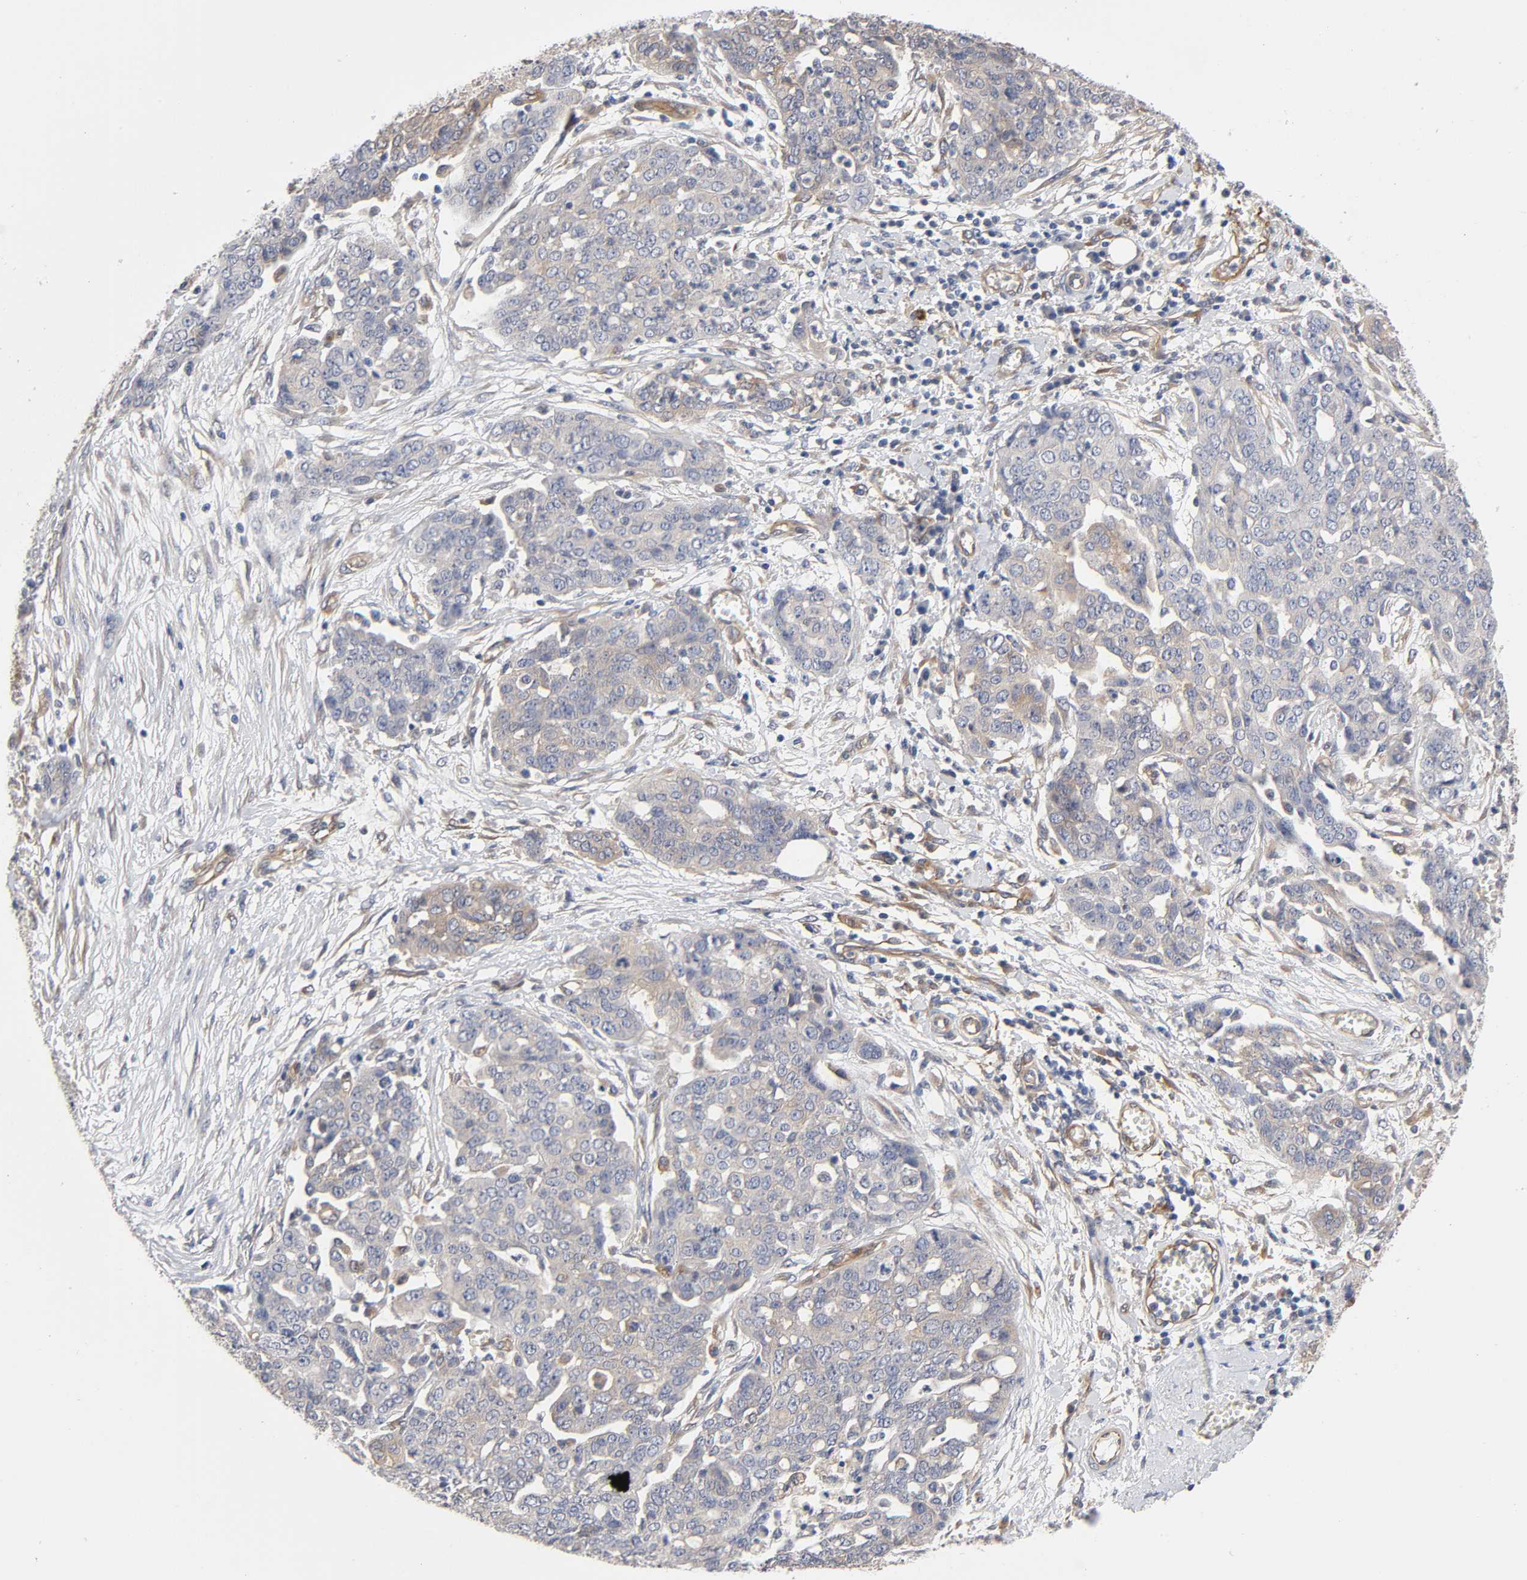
{"staining": {"intensity": "negative", "quantity": "none", "location": "none"}, "tissue": "ovarian cancer", "cell_type": "Tumor cells", "image_type": "cancer", "snomed": [{"axis": "morphology", "description": "Cystadenocarcinoma, serous, NOS"}, {"axis": "topography", "description": "Soft tissue"}, {"axis": "topography", "description": "Ovary"}], "caption": "A micrograph of human ovarian serous cystadenocarcinoma is negative for staining in tumor cells. (DAB (3,3'-diaminobenzidine) immunohistochemistry visualized using brightfield microscopy, high magnification).", "gene": "RAB13", "patient": {"sex": "female", "age": 57}}